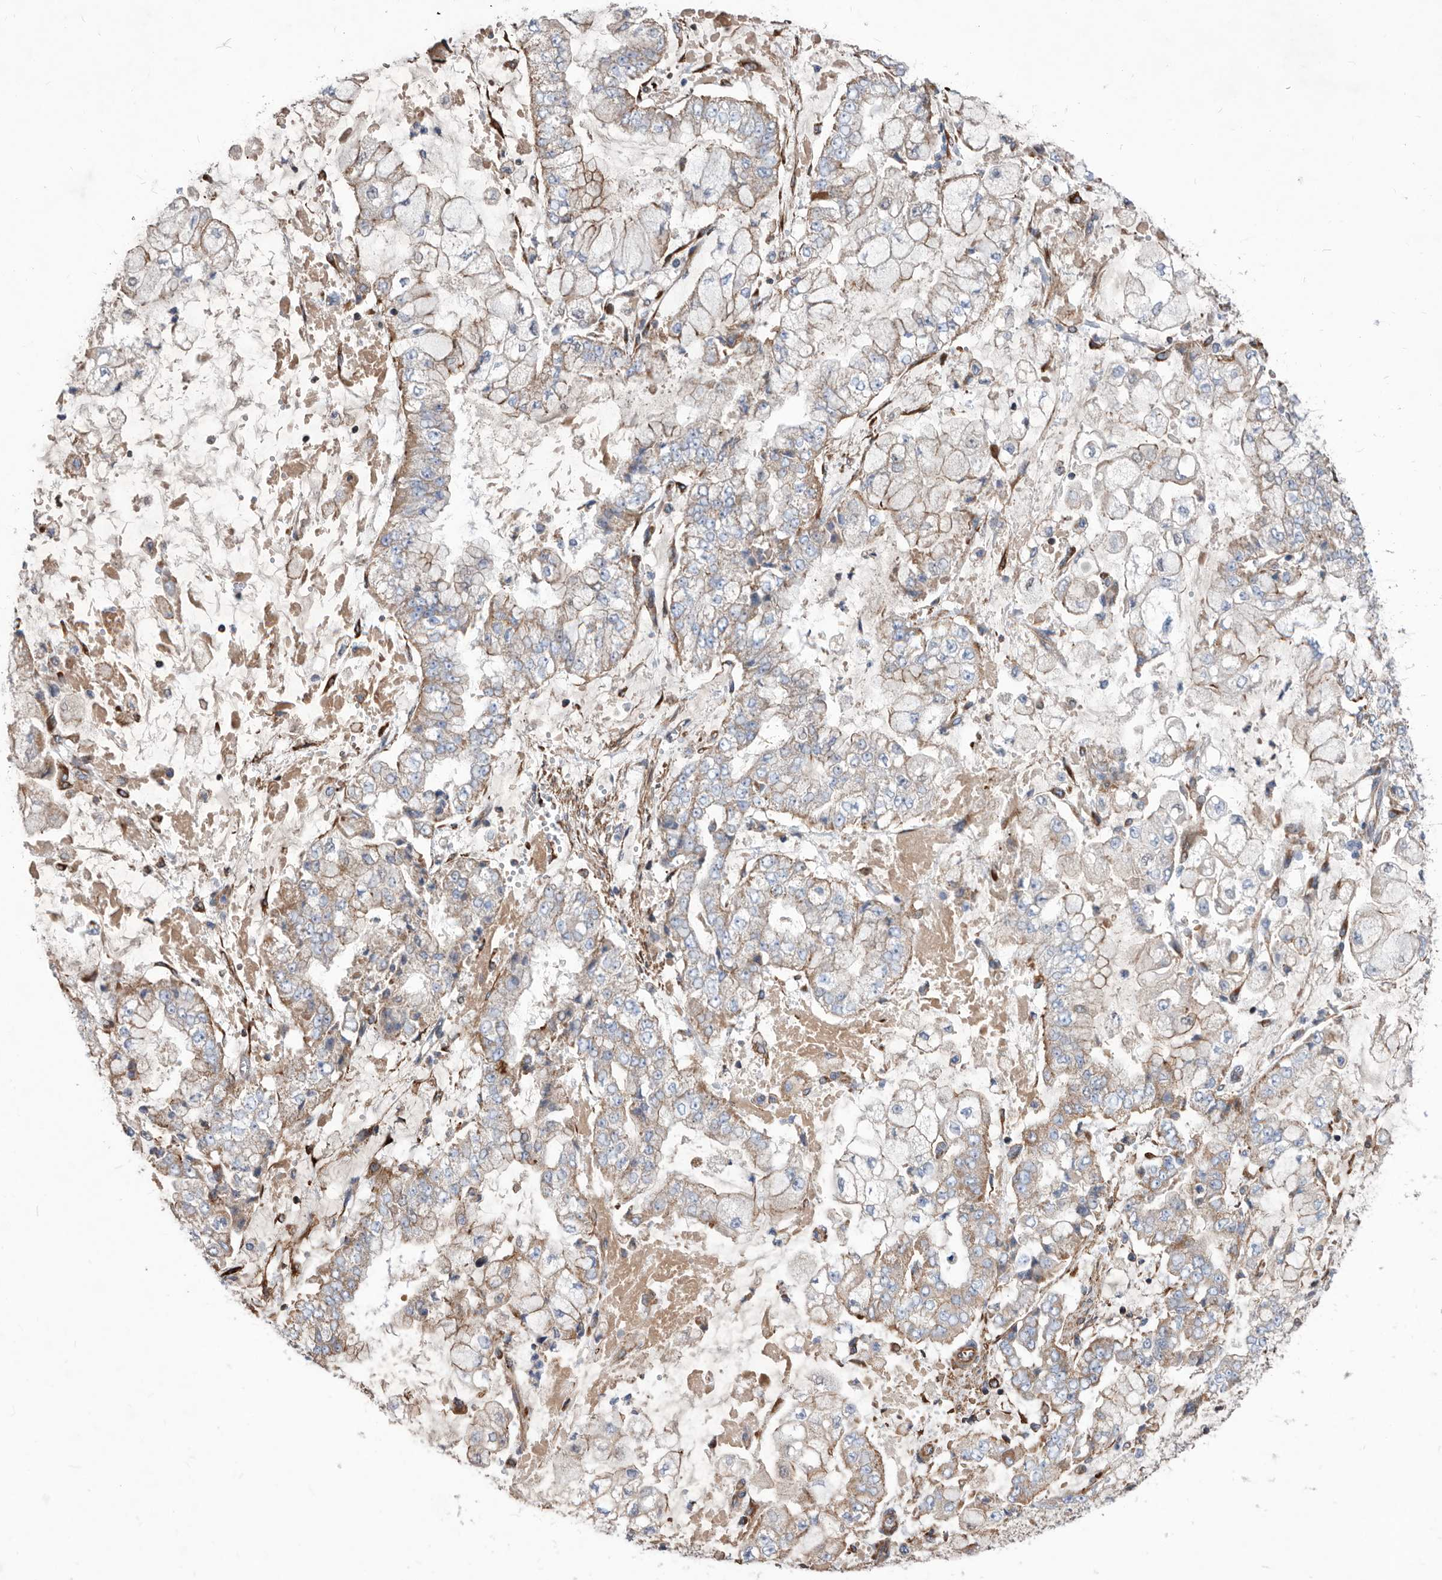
{"staining": {"intensity": "weak", "quantity": "<25%", "location": "cytoplasmic/membranous"}, "tissue": "stomach cancer", "cell_type": "Tumor cells", "image_type": "cancer", "snomed": [{"axis": "morphology", "description": "Adenocarcinoma, NOS"}, {"axis": "topography", "description": "Stomach"}], "caption": "Immunohistochemistry micrograph of neoplastic tissue: adenocarcinoma (stomach) stained with DAB (3,3'-diaminobenzidine) shows no significant protein expression in tumor cells.", "gene": "ATP13A3", "patient": {"sex": "male", "age": 76}}